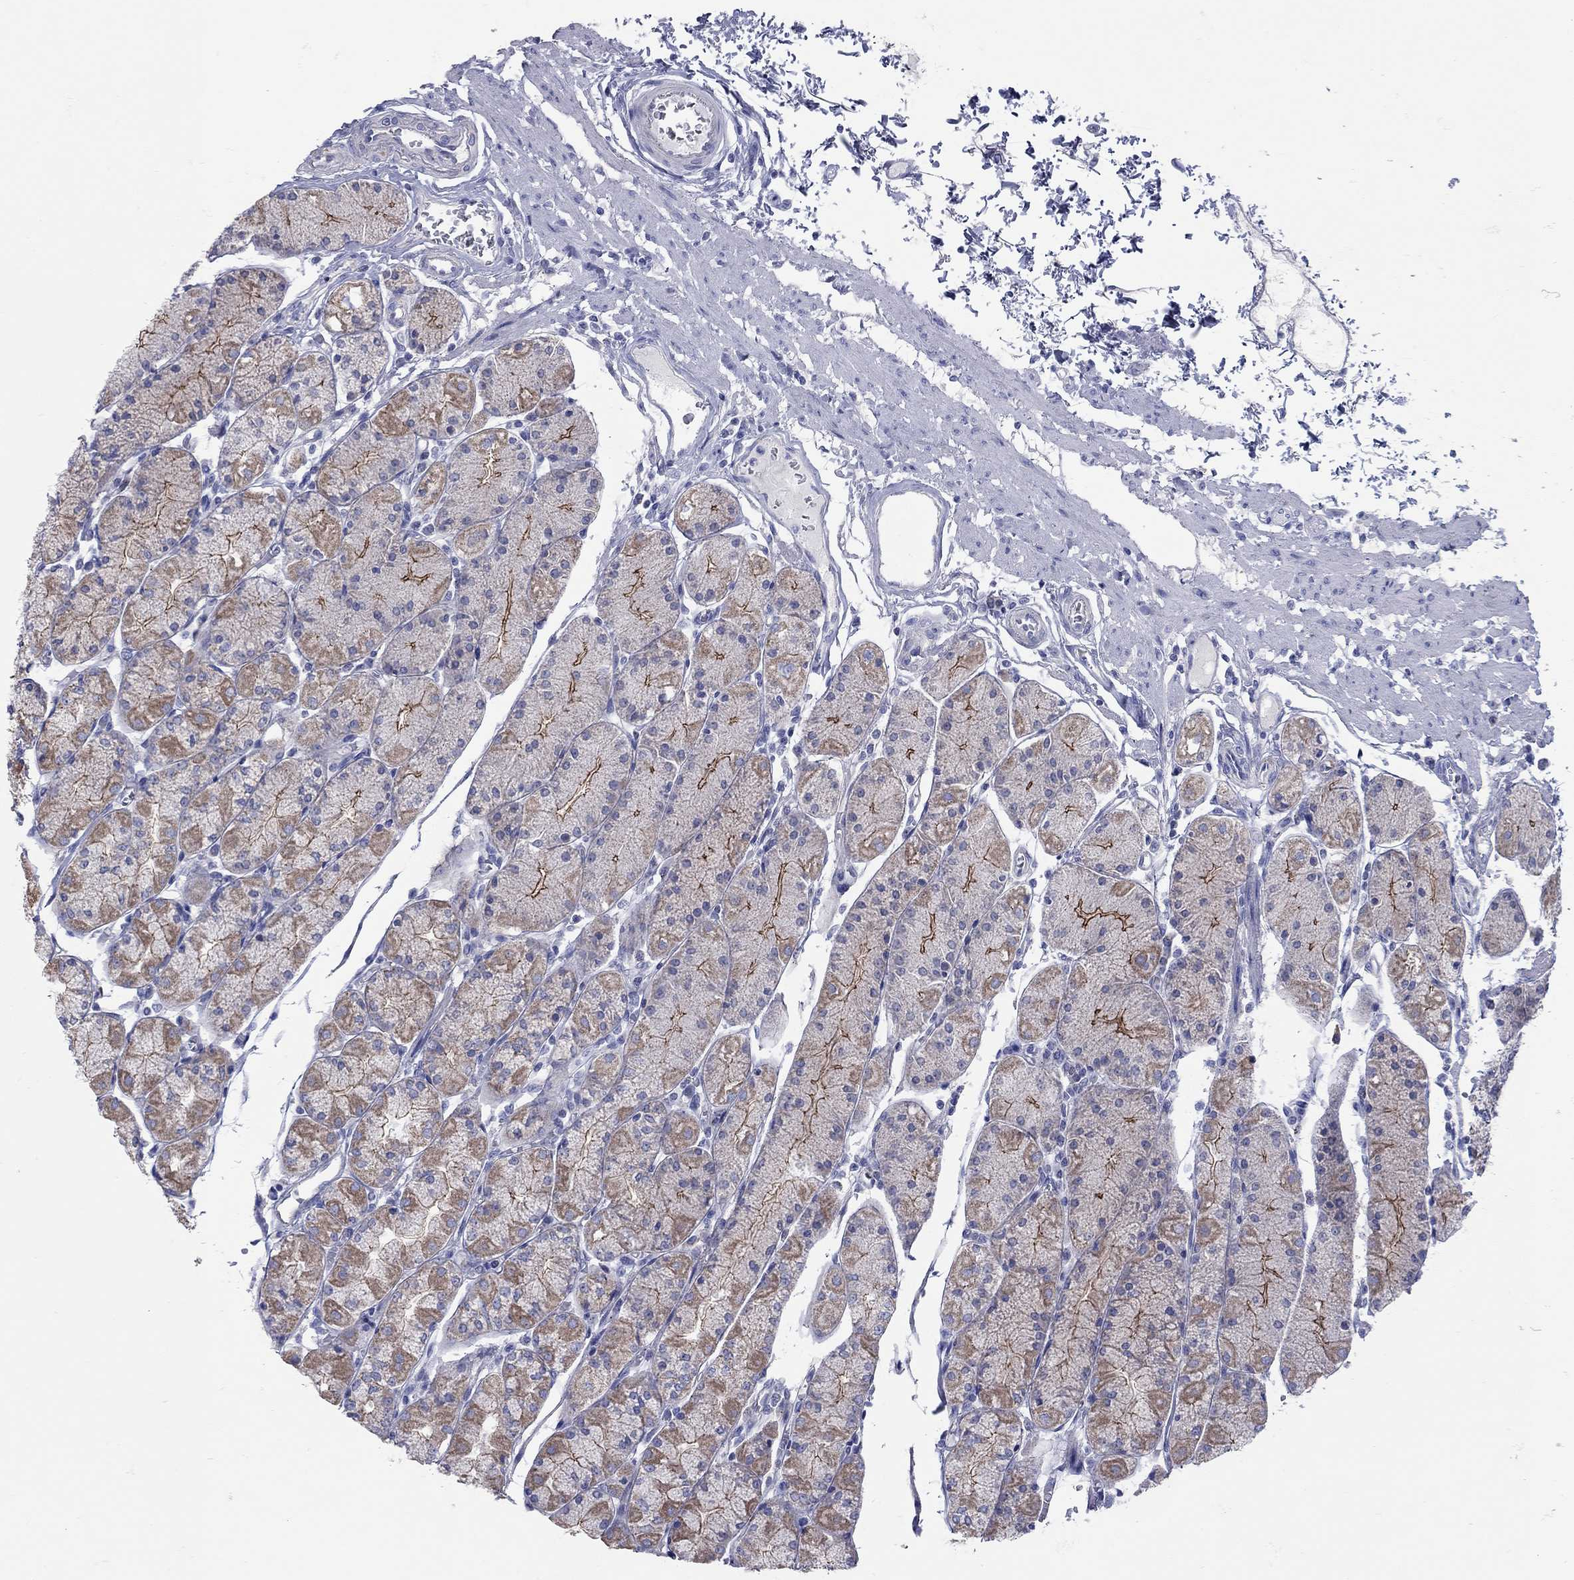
{"staining": {"intensity": "strong", "quantity": "25%-75%", "location": "cytoplasmic/membranous"}, "tissue": "stomach", "cell_type": "Glandular cells", "image_type": "normal", "snomed": [{"axis": "morphology", "description": "Normal tissue, NOS"}, {"axis": "topography", "description": "Stomach, upper"}], "caption": "Brown immunohistochemical staining in benign human stomach demonstrates strong cytoplasmic/membranous staining in about 25%-75% of glandular cells.", "gene": "PDZD3", "patient": {"sex": "male", "age": 69}}